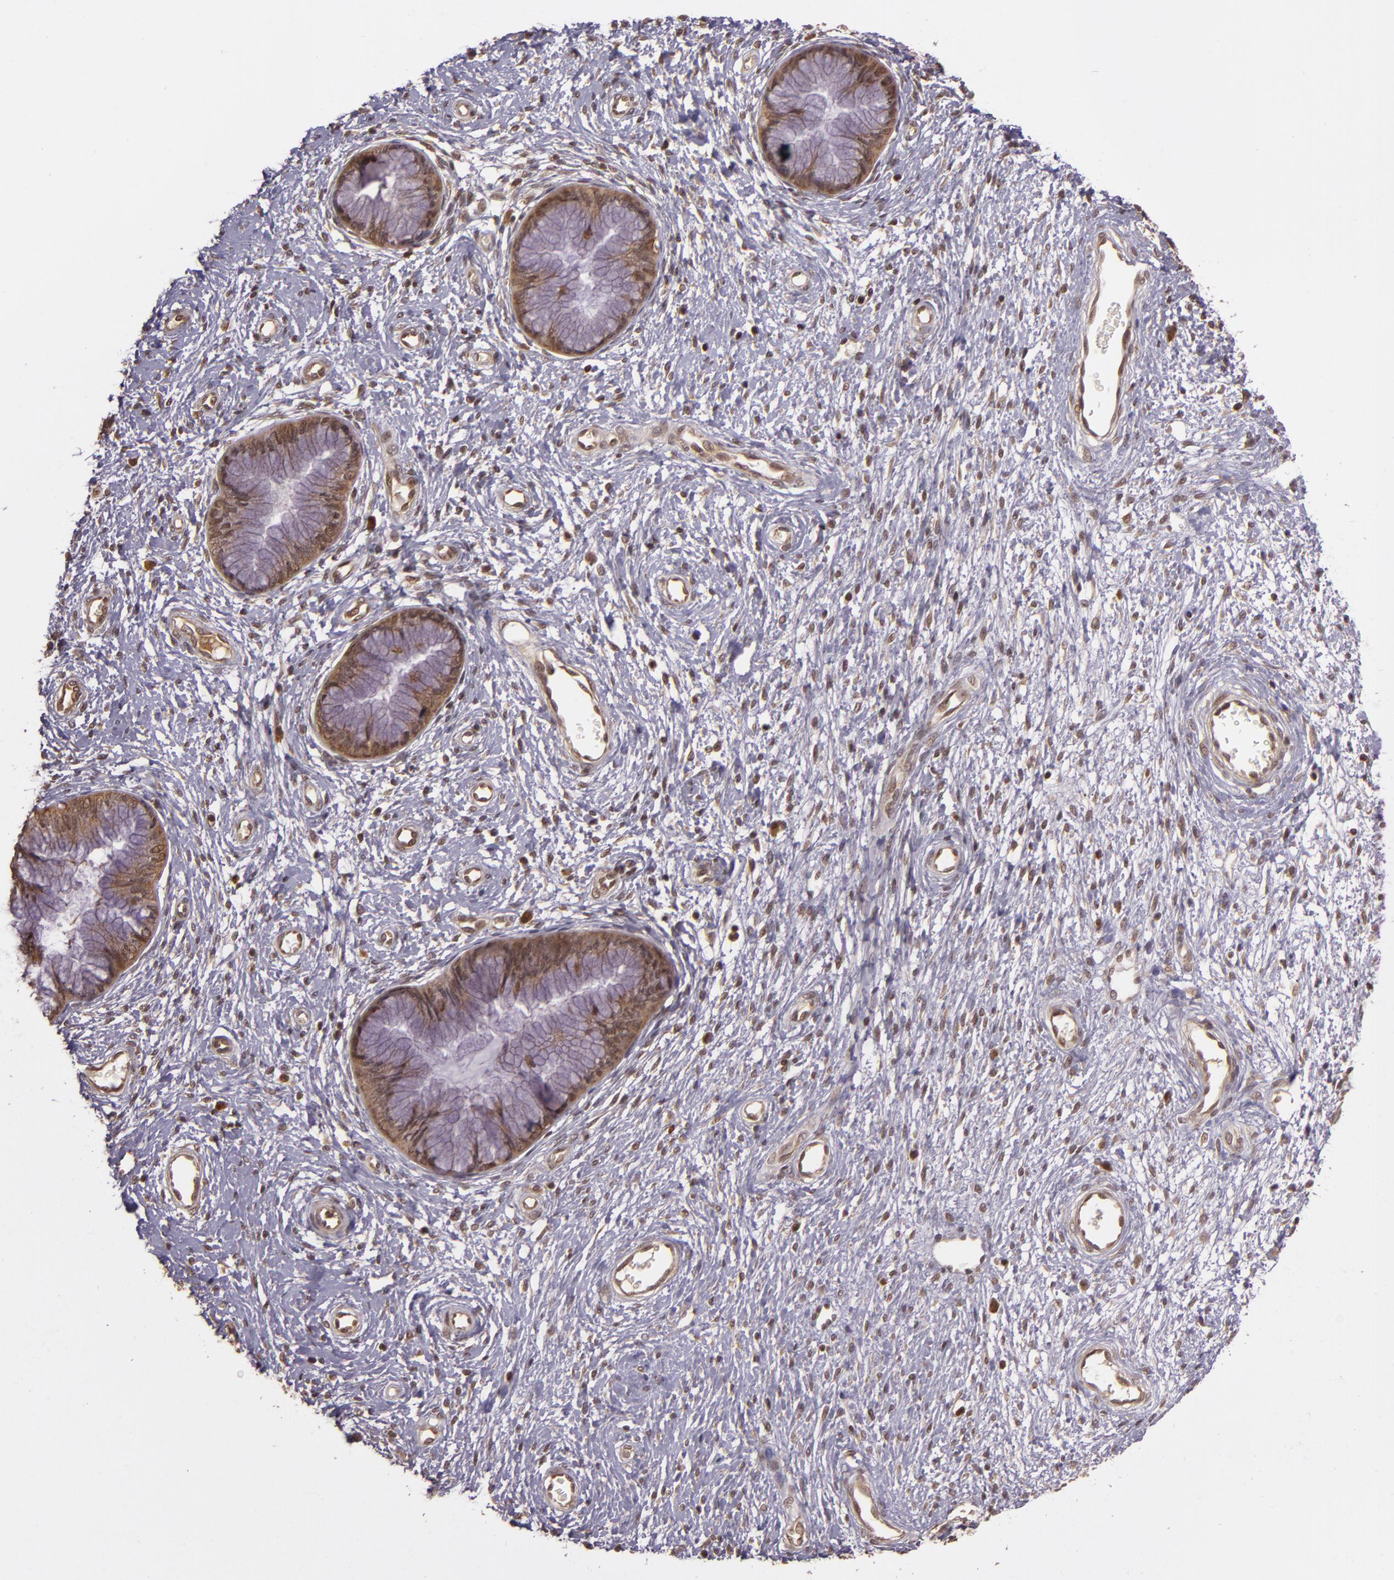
{"staining": {"intensity": "moderate", "quantity": ">75%", "location": "cytoplasmic/membranous"}, "tissue": "cervix", "cell_type": "Glandular cells", "image_type": "normal", "snomed": [{"axis": "morphology", "description": "Normal tissue, NOS"}, {"axis": "topography", "description": "Cervix"}], "caption": "Benign cervix exhibits moderate cytoplasmic/membranous staining in about >75% of glandular cells, visualized by immunohistochemistry.", "gene": "TXNRD2", "patient": {"sex": "female", "age": 55}}